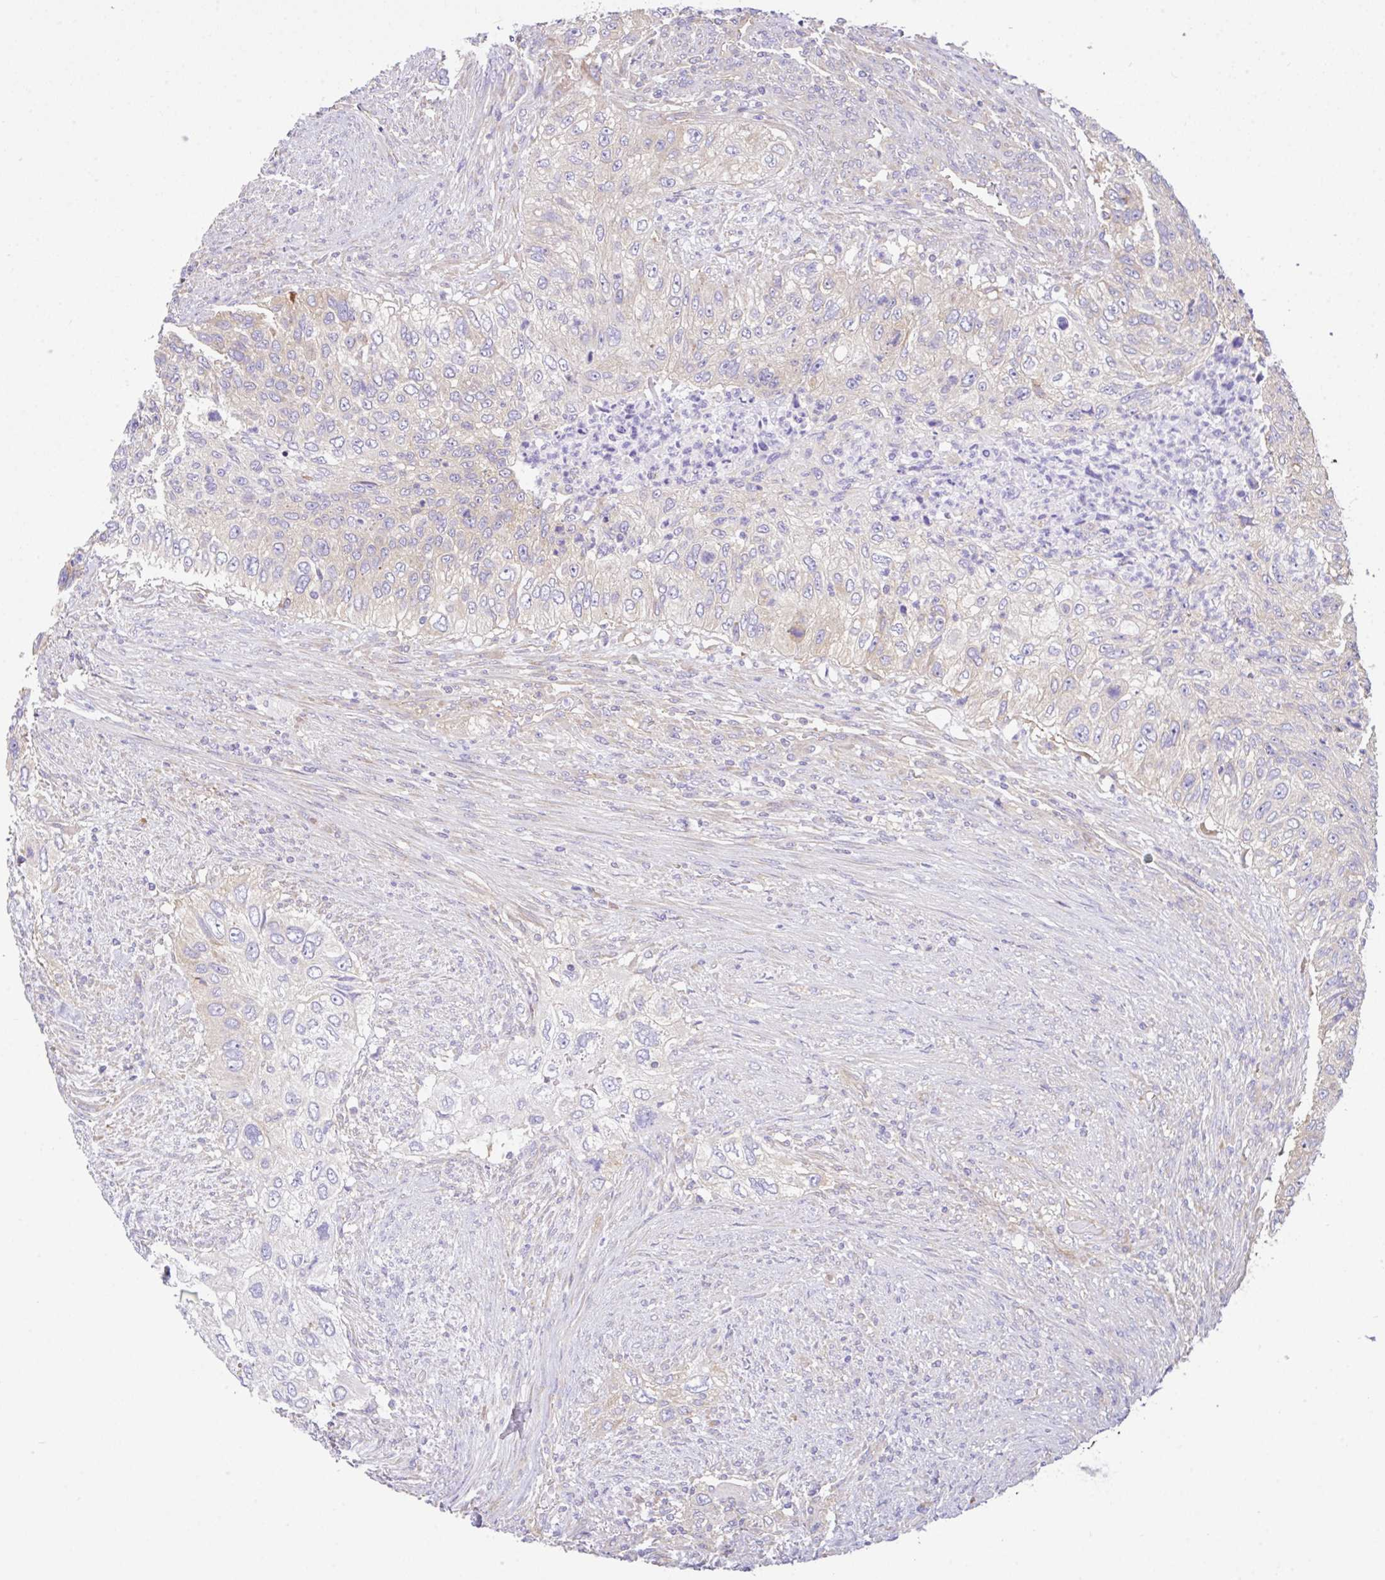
{"staining": {"intensity": "weak", "quantity": "<25%", "location": "cytoplasmic/membranous"}, "tissue": "urothelial cancer", "cell_type": "Tumor cells", "image_type": "cancer", "snomed": [{"axis": "morphology", "description": "Urothelial carcinoma, High grade"}, {"axis": "topography", "description": "Urinary bladder"}], "caption": "DAB (3,3'-diaminobenzidine) immunohistochemical staining of high-grade urothelial carcinoma reveals no significant expression in tumor cells. (DAB (3,3'-diaminobenzidine) IHC visualized using brightfield microscopy, high magnification).", "gene": "GFPT2", "patient": {"sex": "female", "age": 60}}